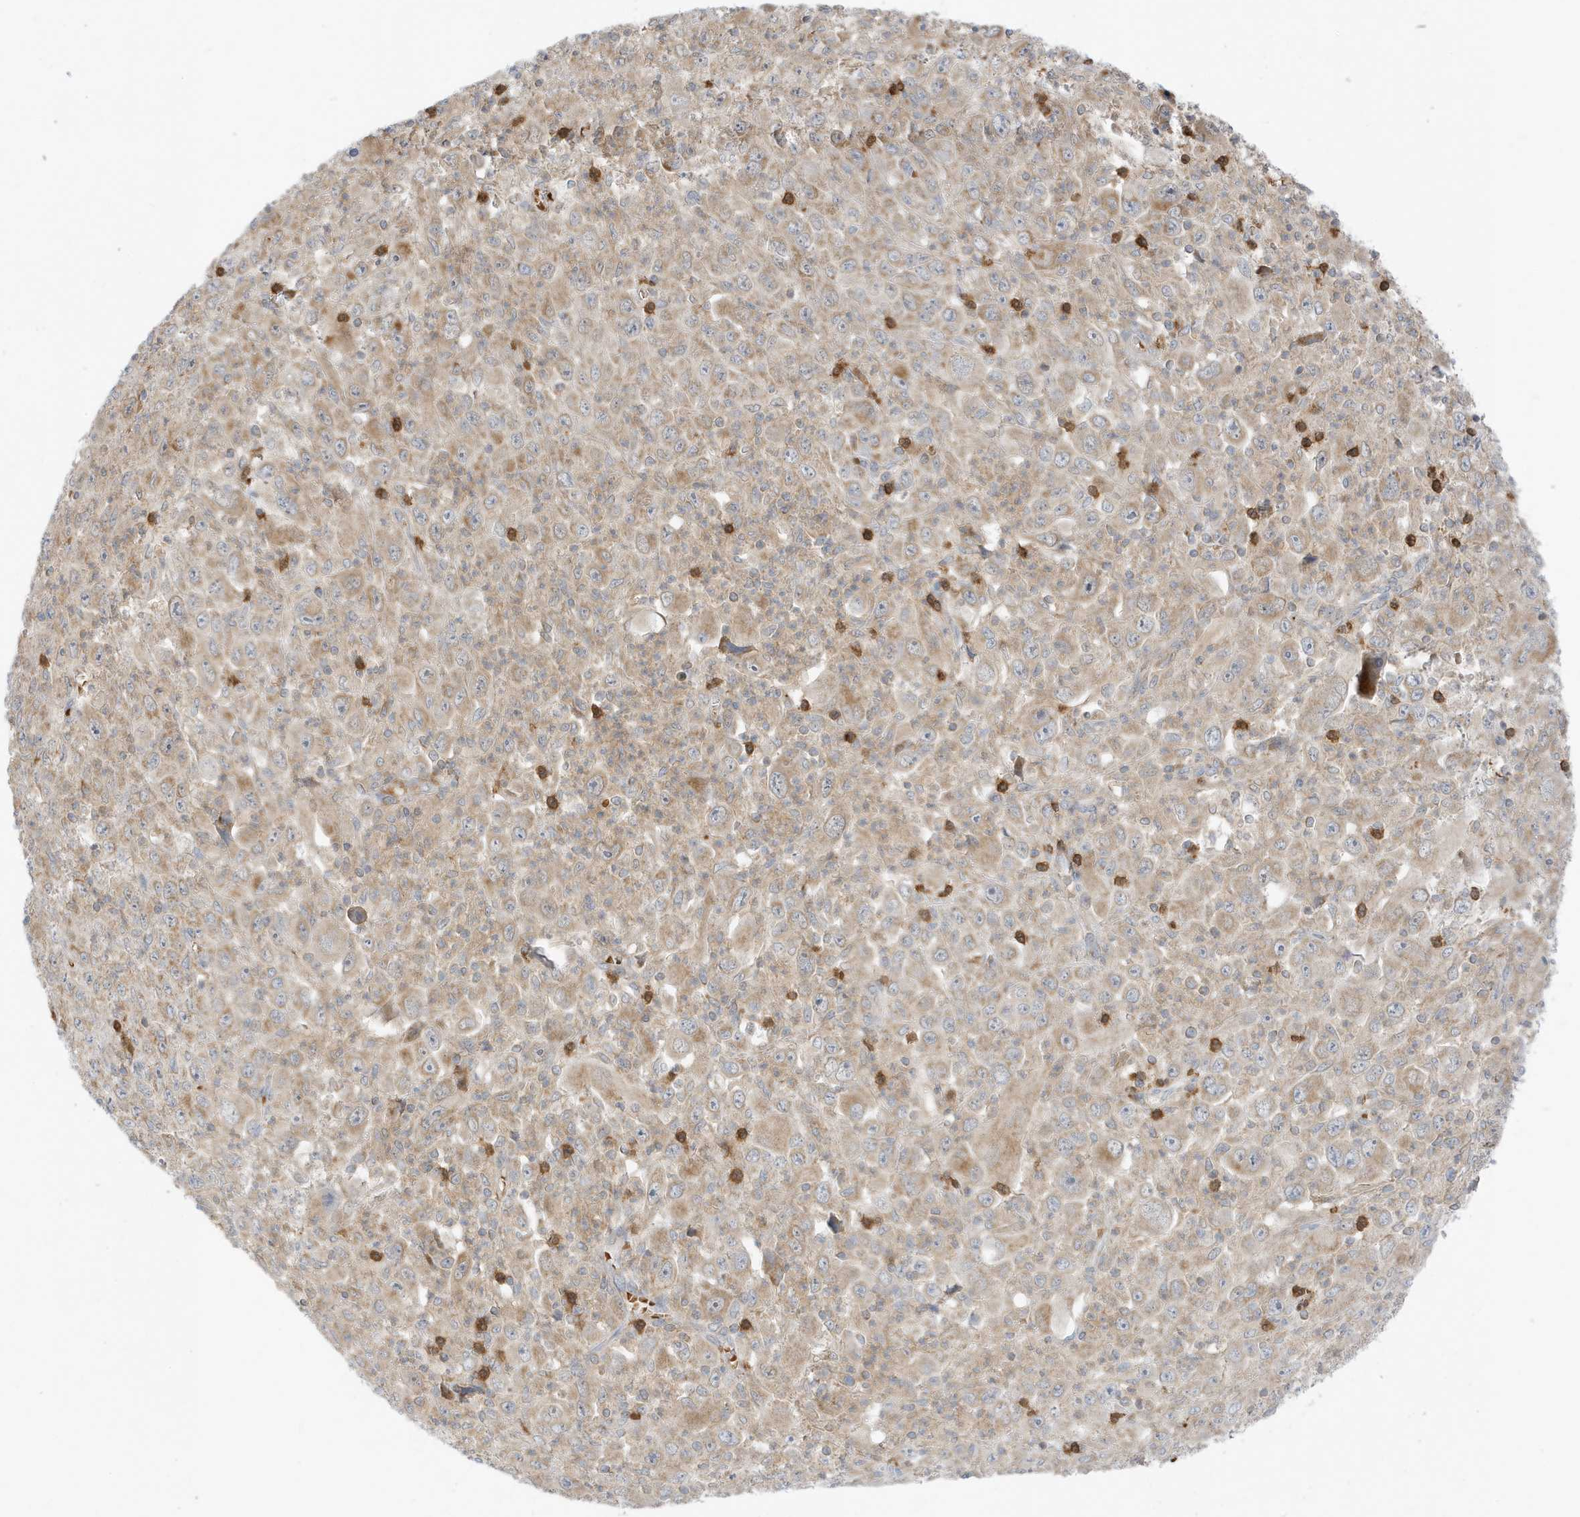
{"staining": {"intensity": "moderate", "quantity": ">75%", "location": "cytoplasmic/membranous"}, "tissue": "melanoma", "cell_type": "Tumor cells", "image_type": "cancer", "snomed": [{"axis": "morphology", "description": "Malignant melanoma, Metastatic site"}, {"axis": "topography", "description": "Skin"}], "caption": "Immunohistochemical staining of human melanoma demonstrates medium levels of moderate cytoplasmic/membranous expression in about >75% of tumor cells.", "gene": "NPPC", "patient": {"sex": "female", "age": 56}}